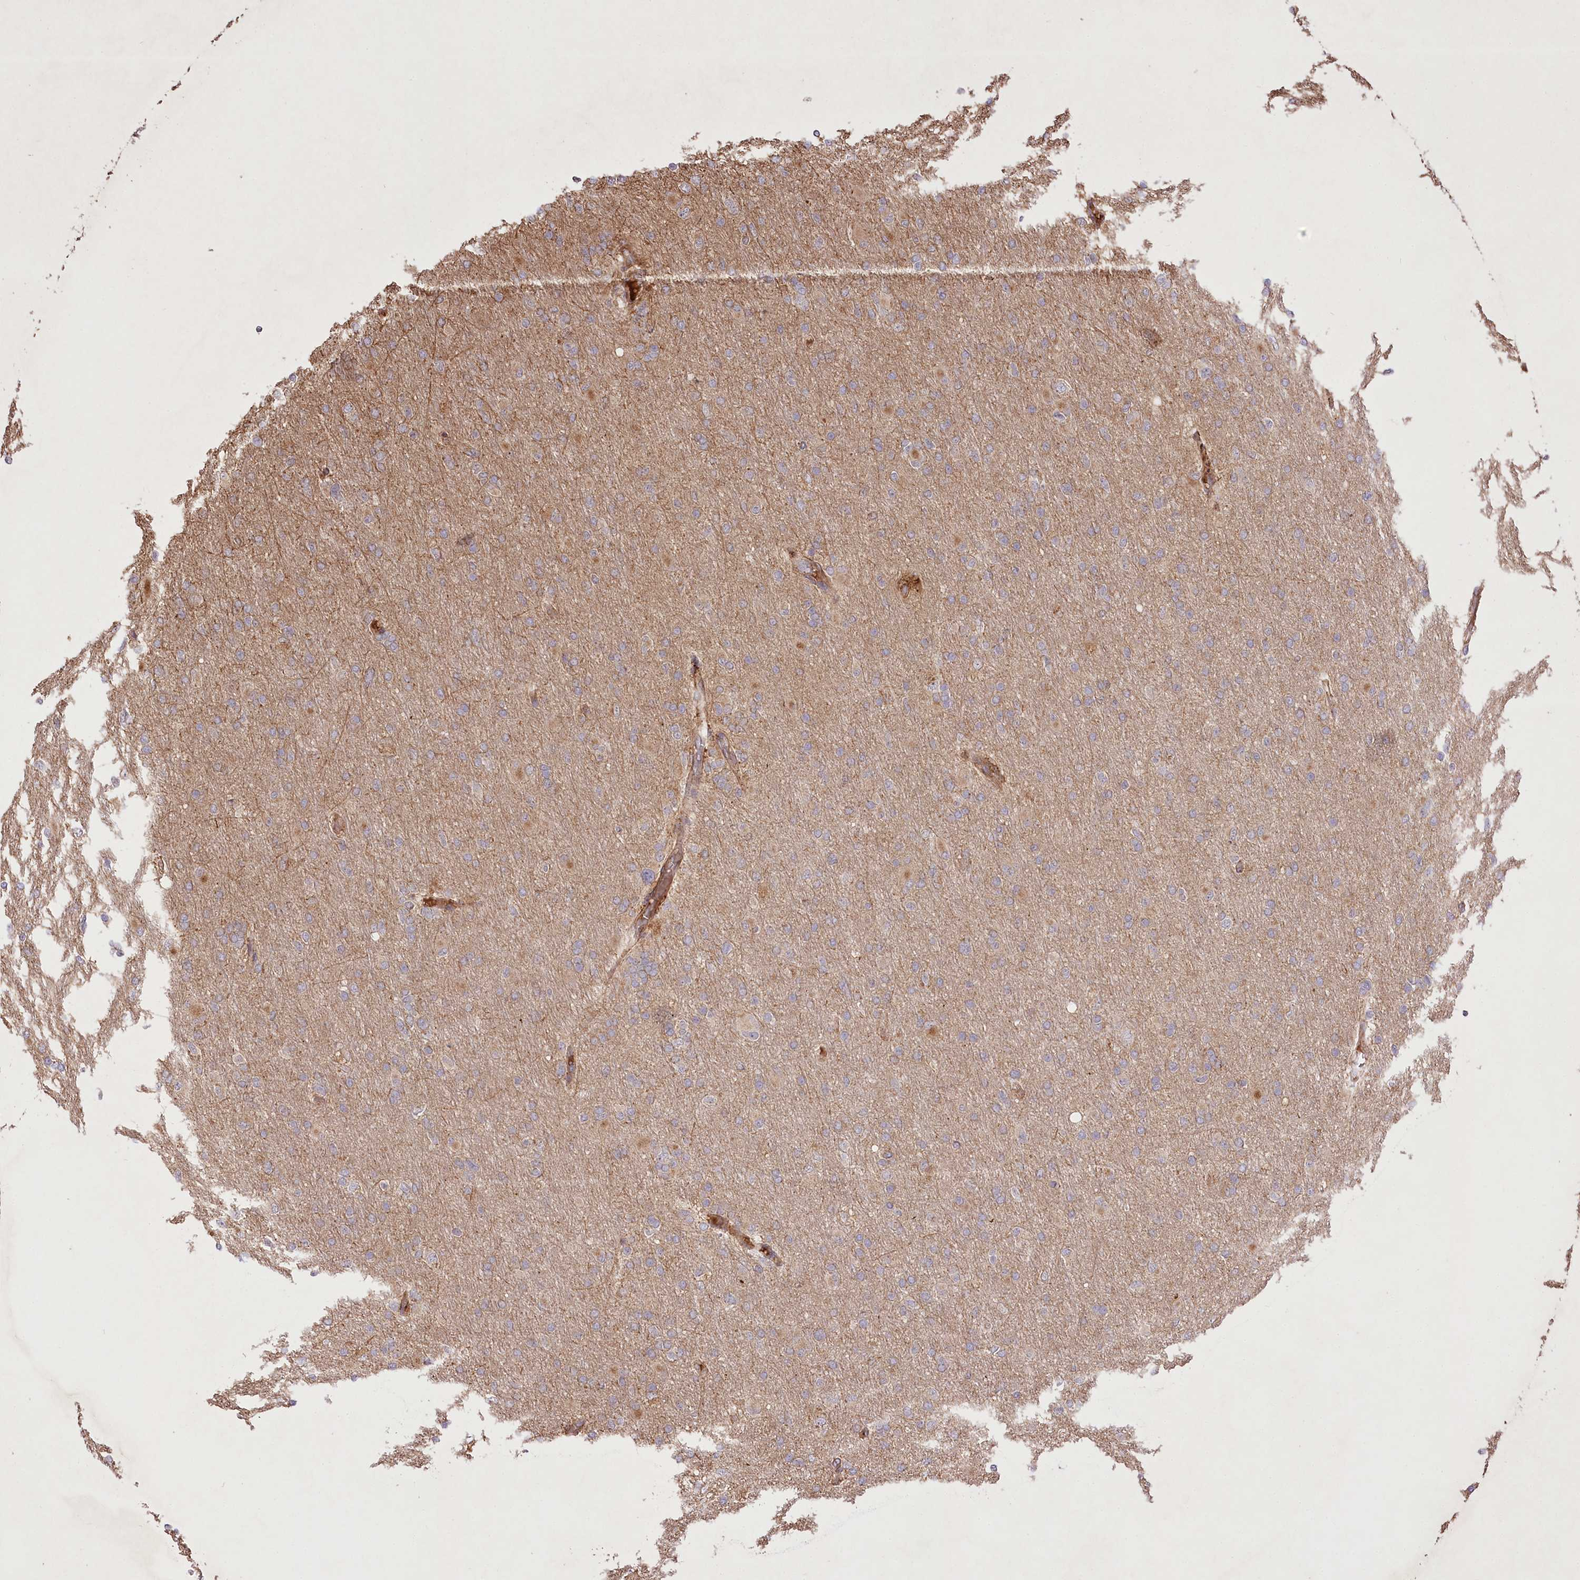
{"staining": {"intensity": "weak", "quantity": "25%-75%", "location": "cytoplasmic/membranous"}, "tissue": "glioma", "cell_type": "Tumor cells", "image_type": "cancer", "snomed": [{"axis": "morphology", "description": "Glioma, malignant, High grade"}, {"axis": "topography", "description": "Cerebral cortex"}], "caption": "This micrograph demonstrates IHC staining of human malignant glioma (high-grade), with low weak cytoplasmic/membranous positivity in approximately 25%-75% of tumor cells.", "gene": "RNF24", "patient": {"sex": "female", "age": 36}}